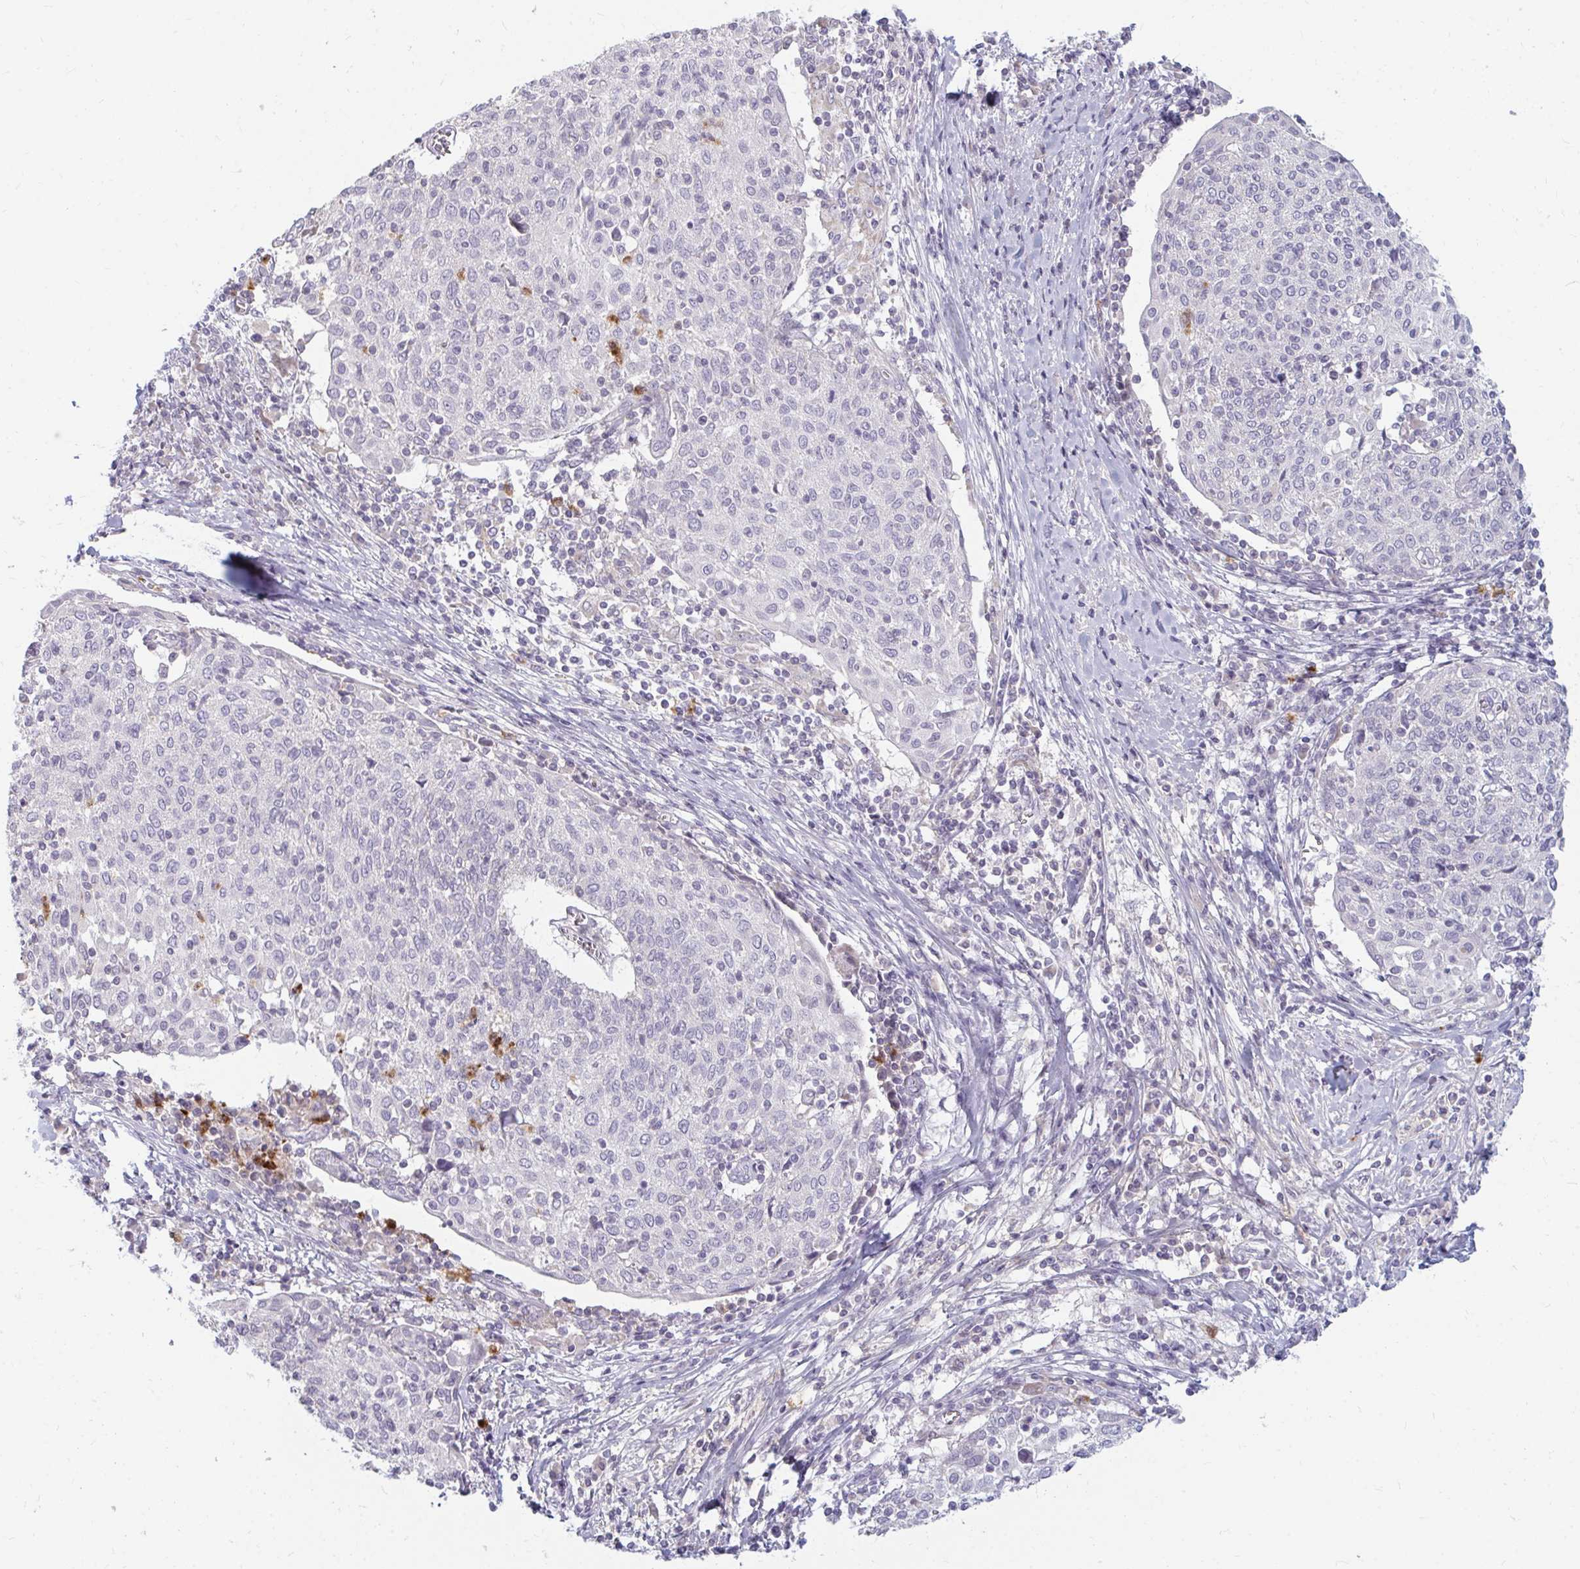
{"staining": {"intensity": "negative", "quantity": "none", "location": "none"}, "tissue": "cervical cancer", "cell_type": "Tumor cells", "image_type": "cancer", "snomed": [{"axis": "morphology", "description": "Squamous cell carcinoma, NOS"}, {"axis": "topography", "description": "Cervix"}], "caption": "This is a photomicrograph of IHC staining of squamous cell carcinoma (cervical), which shows no expression in tumor cells.", "gene": "RAB33A", "patient": {"sex": "female", "age": 52}}